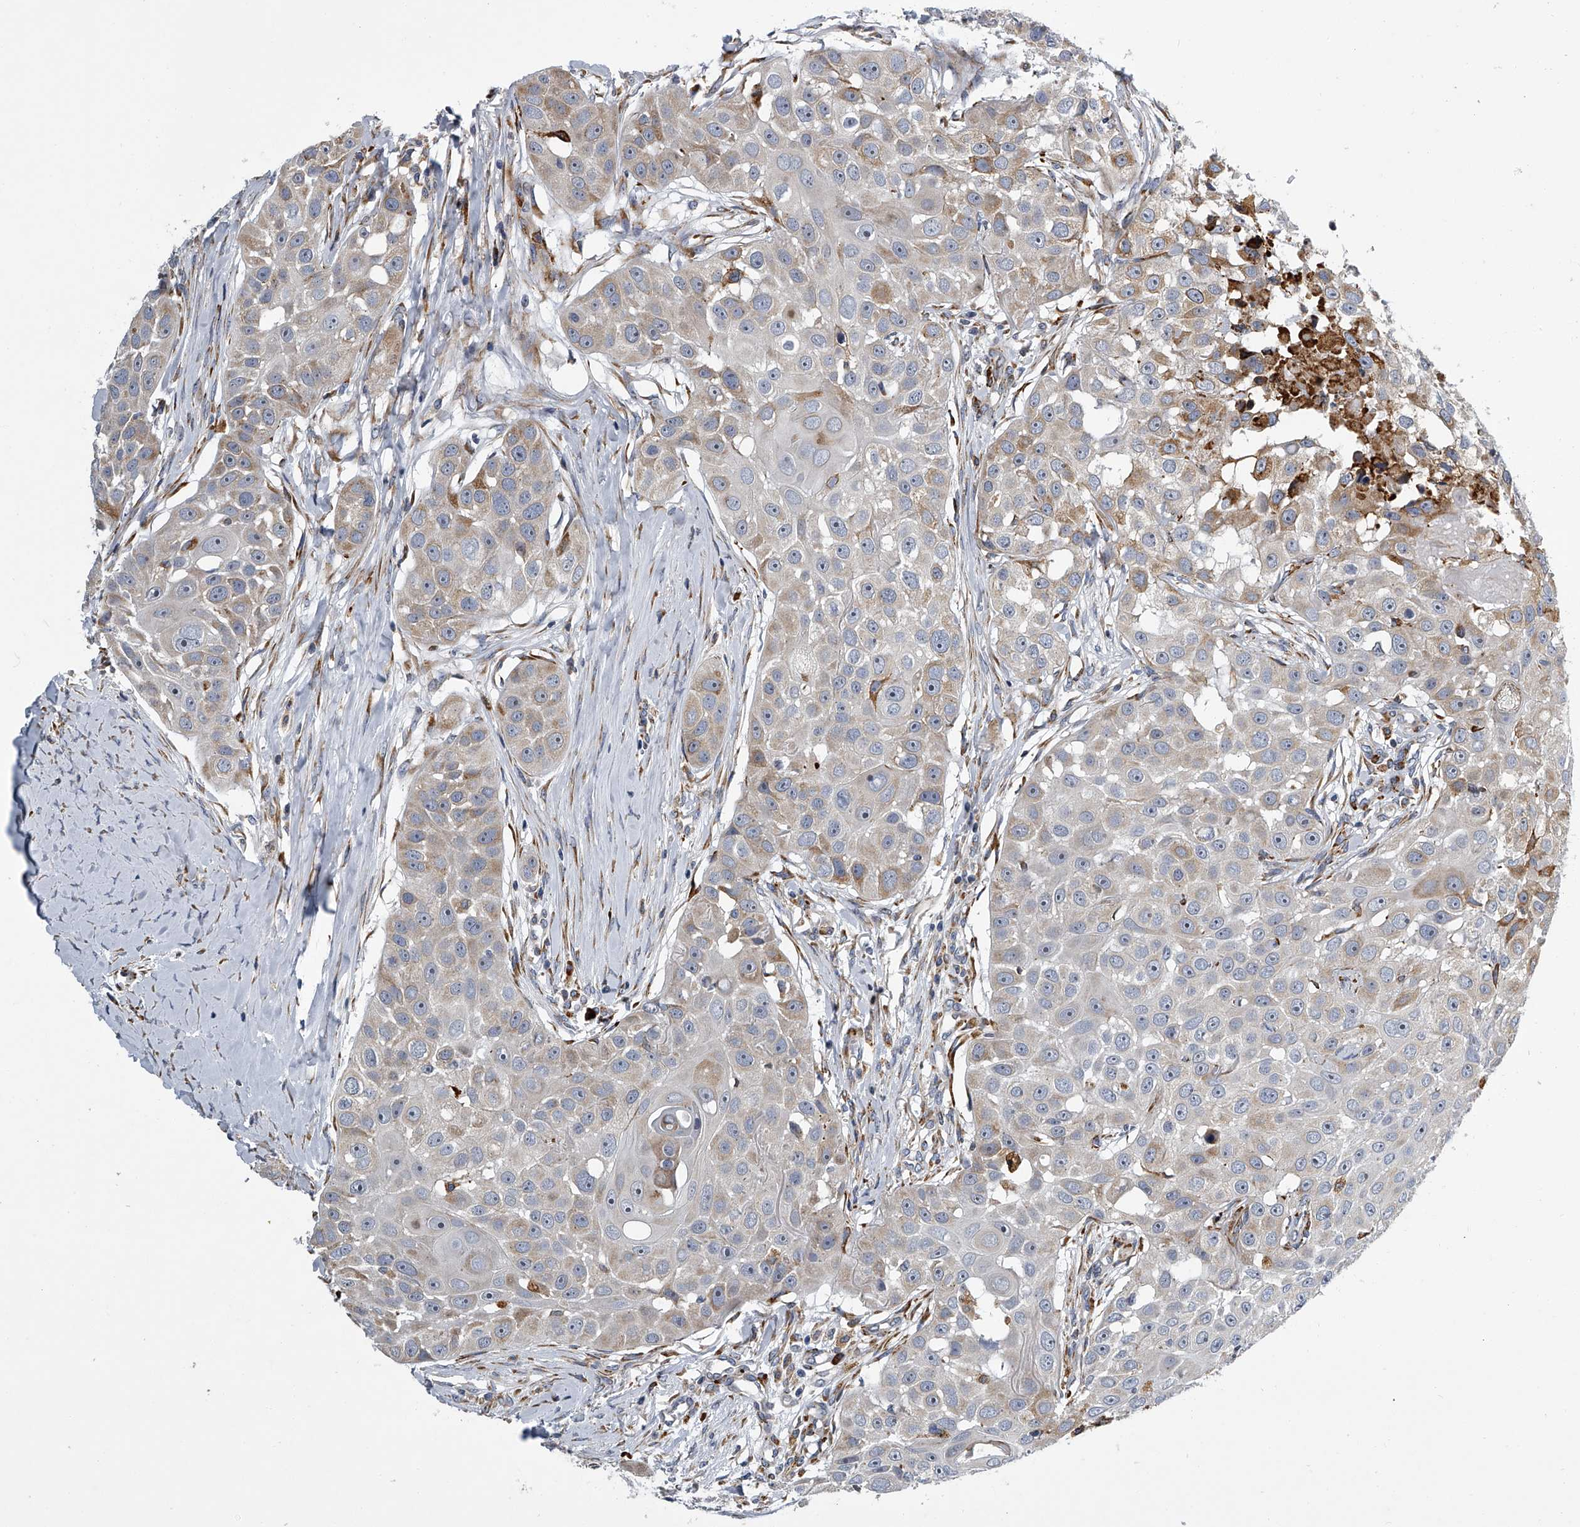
{"staining": {"intensity": "moderate", "quantity": "<25%", "location": "cytoplasmic/membranous"}, "tissue": "head and neck cancer", "cell_type": "Tumor cells", "image_type": "cancer", "snomed": [{"axis": "morphology", "description": "Normal tissue, NOS"}, {"axis": "morphology", "description": "Squamous cell carcinoma, NOS"}, {"axis": "topography", "description": "Skeletal muscle"}, {"axis": "topography", "description": "Head-Neck"}], "caption": "Immunohistochemical staining of head and neck cancer (squamous cell carcinoma) demonstrates moderate cytoplasmic/membranous protein staining in approximately <25% of tumor cells.", "gene": "TMEM63C", "patient": {"sex": "male", "age": 51}}